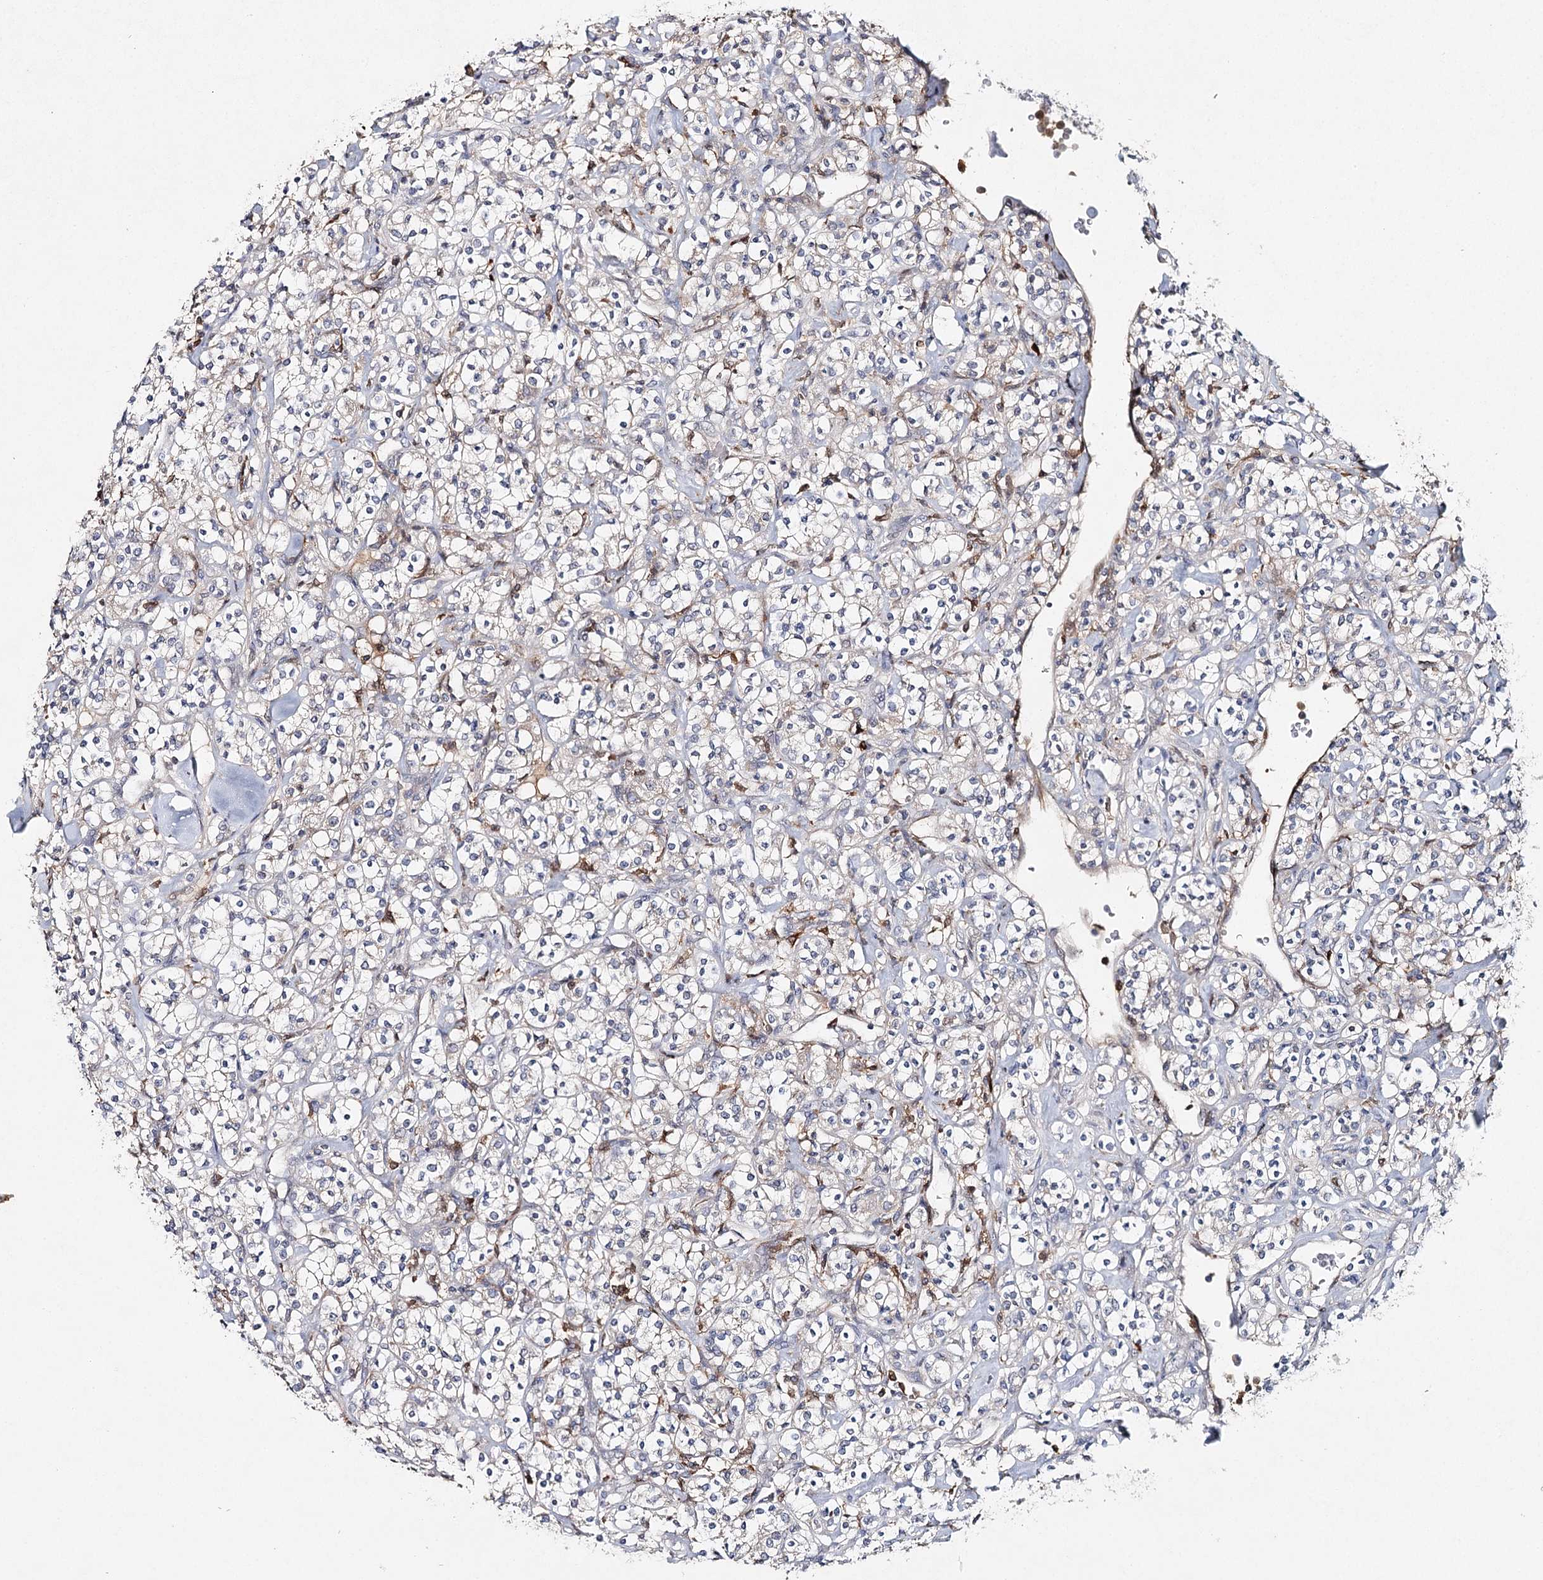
{"staining": {"intensity": "negative", "quantity": "none", "location": "none"}, "tissue": "renal cancer", "cell_type": "Tumor cells", "image_type": "cancer", "snomed": [{"axis": "morphology", "description": "Adenocarcinoma, NOS"}, {"axis": "topography", "description": "Kidney"}], "caption": "Immunohistochemistry (IHC) micrograph of neoplastic tissue: renal cancer stained with DAB (3,3'-diaminobenzidine) exhibits no significant protein staining in tumor cells. (Brightfield microscopy of DAB (3,3'-diaminobenzidine) immunohistochemistry at high magnification).", "gene": "SLC41A2", "patient": {"sex": "male", "age": 77}}